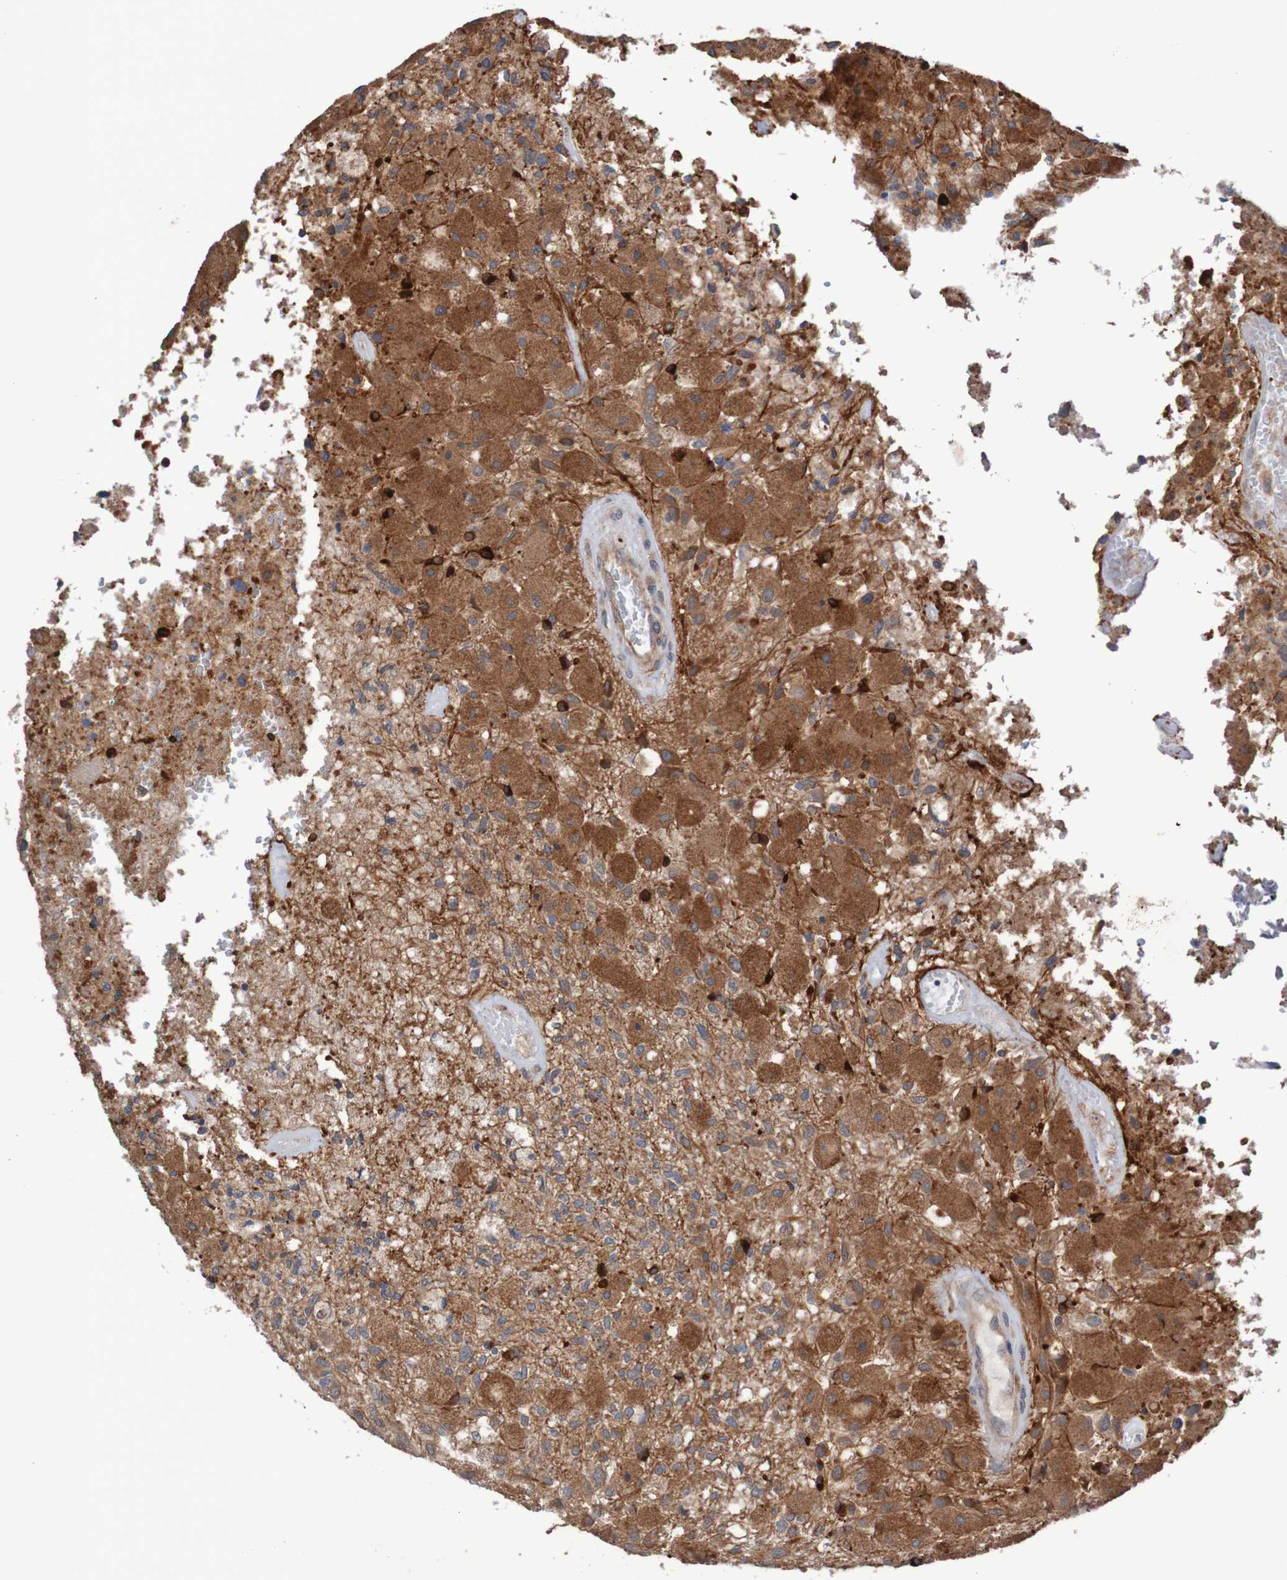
{"staining": {"intensity": "moderate", "quantity": ">75%", "location": "cytoplasmic/membranous"}, "tissue": "glioma", "cell_type": "Tumor cells", "image_type": "cancer", "snomed": [{"axis": "morphology", "description": "Normal tissue, NOS"}, {"axis": "morphology", "description": "Glioma, malignant, High grade"}, {"axis": "topography", "description": "Cerebral cortex"}], "caption": "Protein staining of high-grade glioma (malignant) tissue demonstrates moderate cytoplasmic/membranous positivity in about >75% of tumor cells. The protein of interest is shown in brown color, while the nuclei are stained blue.", "gene": "ST8SIA6", "patient": {"sex": "male", "age": 77}}